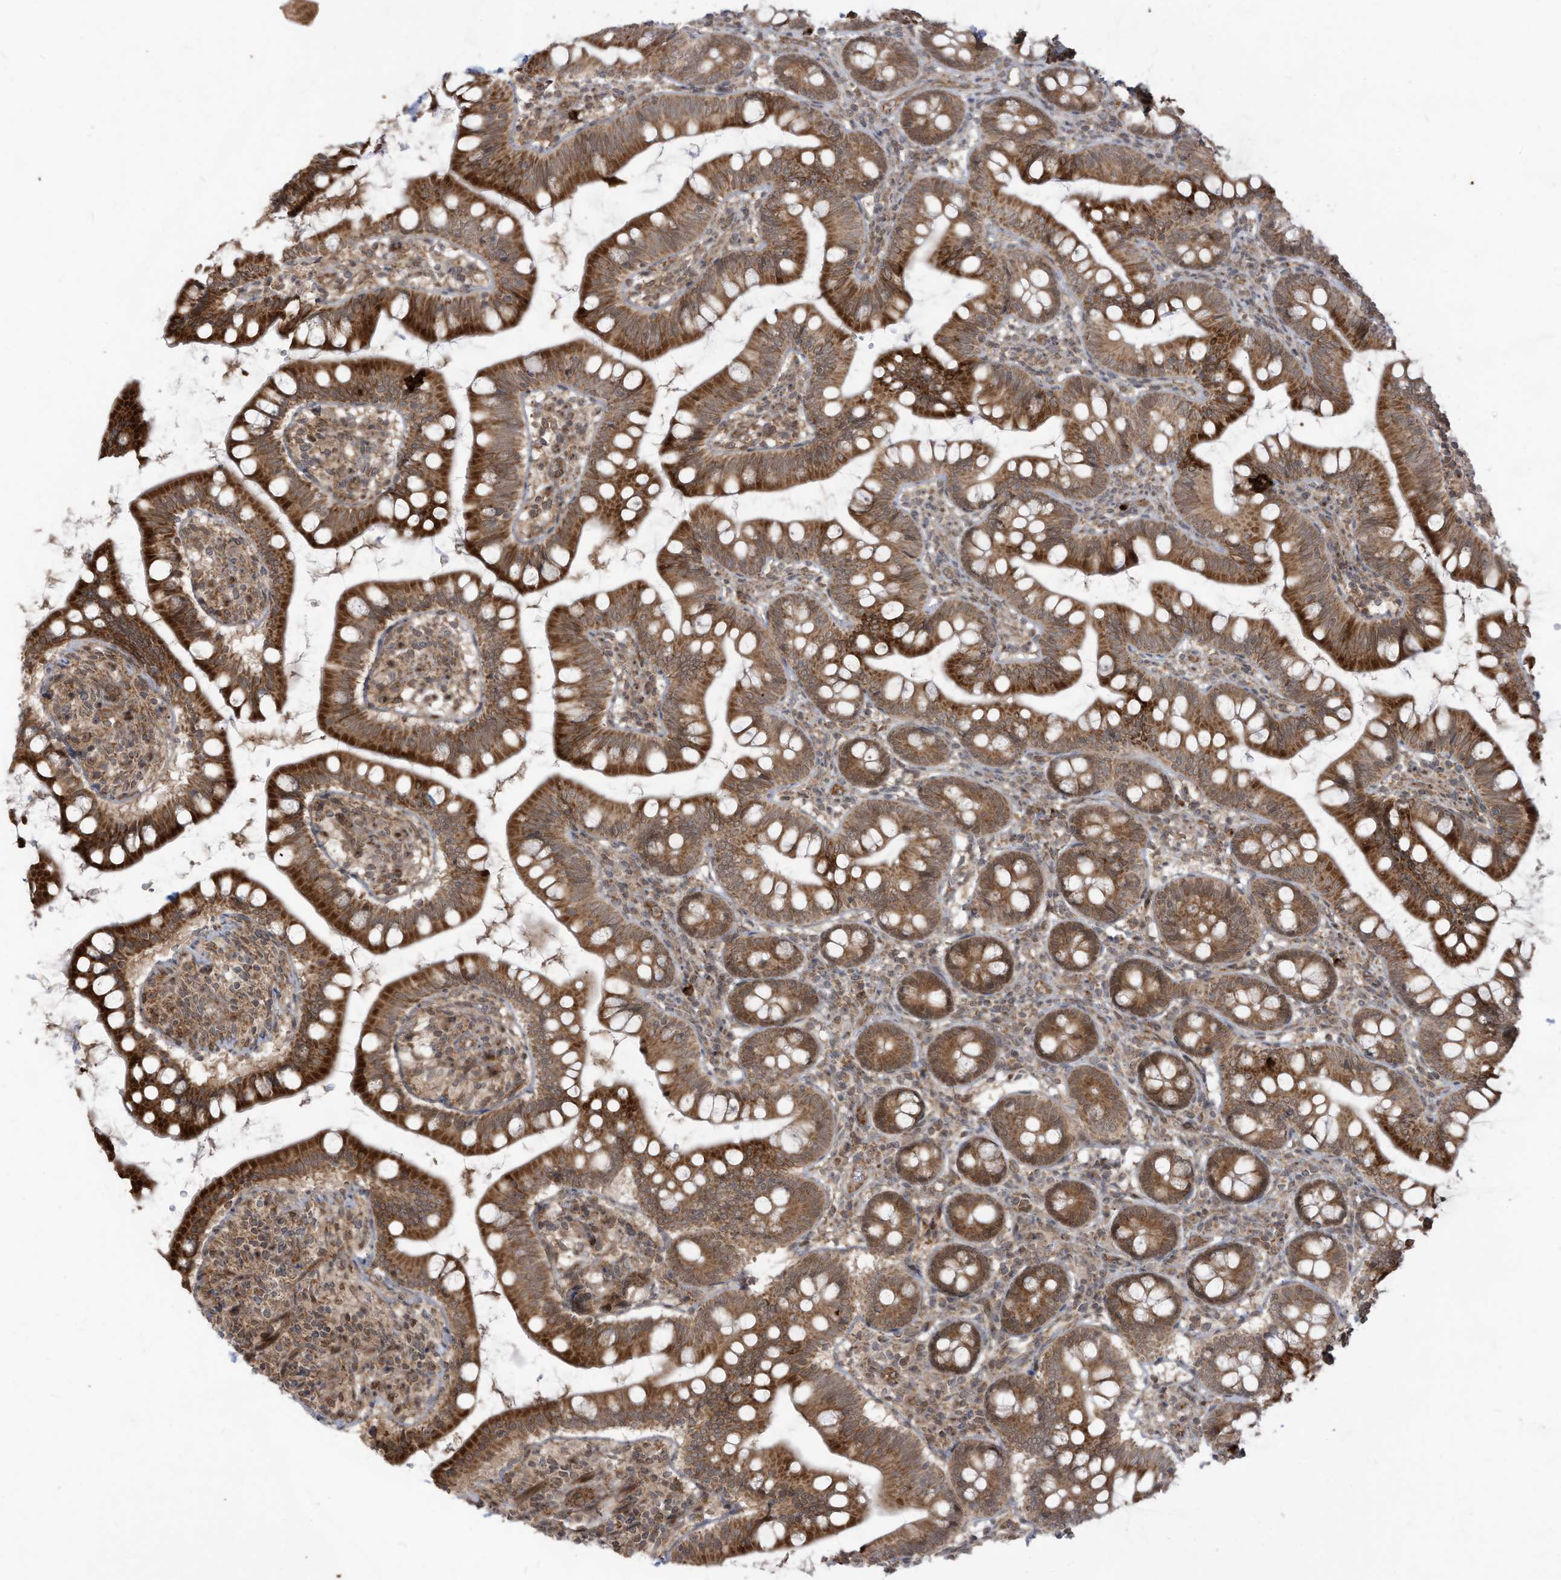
{"staining": {"intensity": "strong", "quantity": ">75%", "location": "cytoplasmic/membranous"}, "tissue": "small intestine", "cell_type": "Glandular cells", "image_type": "normal", "snomed": [{"axis": "morphology", "description": "Normal tissue, NOS"}, {"axis": "topography", "description": "Small intestine"}], "caption": "A high amount of strong cytoplasmic/membranous expression is present in about >75% of glandular cells in normal small intestine. (brown staining indicates protein expression, while blue staining denotes nuclei).", "gene": "TRIM67", "patient": {"sex": "male", "age": 7}}